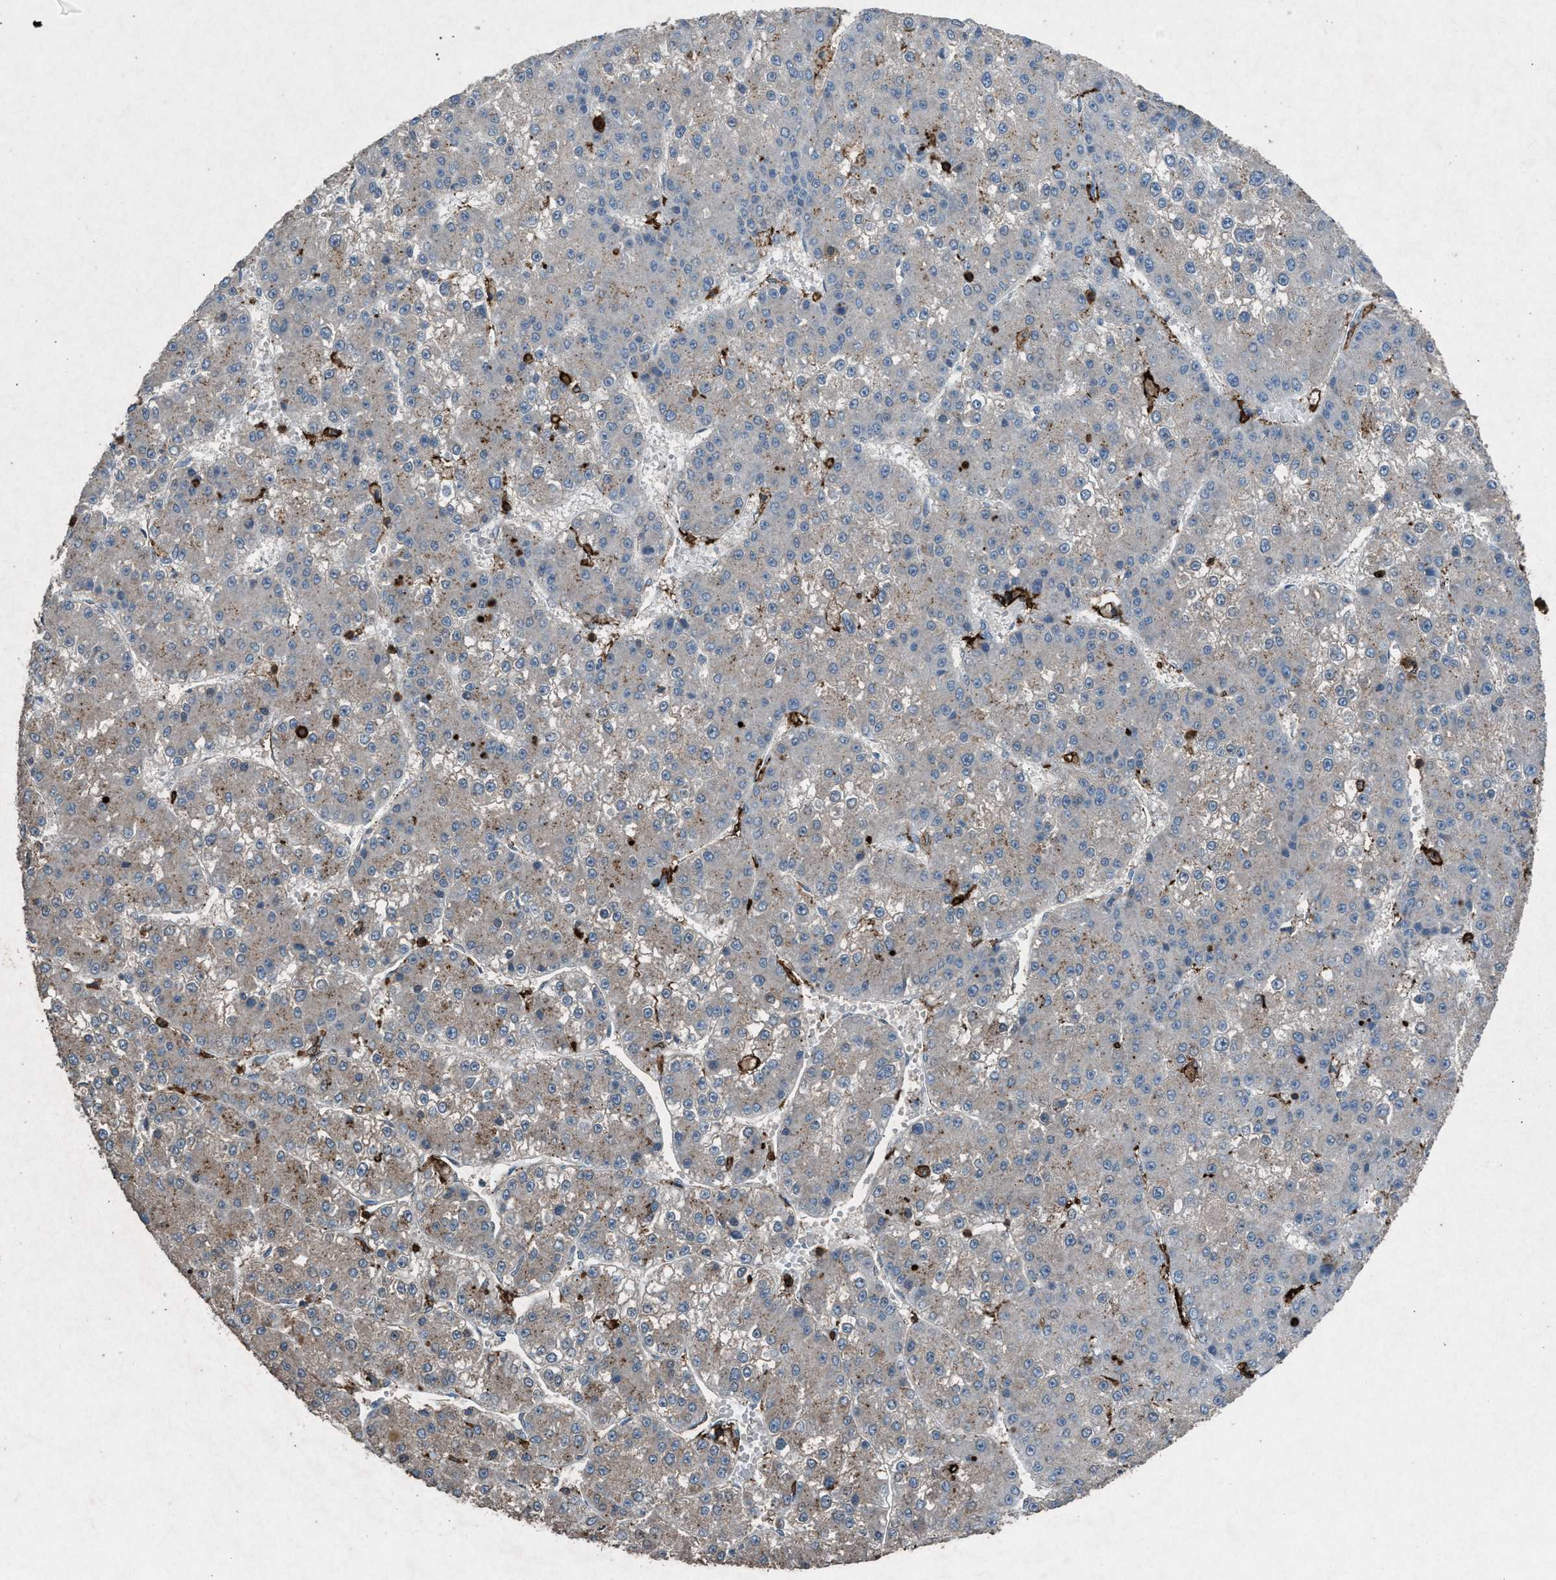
{"staining": {"intensity": "weak", "quantity": "<25%", "location": "cytoplasmic/membranous"}, "tissue": "liver cancer", "cell_type": "Tumor cells", "image_type": "cancer", "snomed": [{"axis": "morphology", "description": "Carcinoma, Hepatocellular, NOS"}, {"axis": "topography", "description": "Liver"}], "caption": "Photomicrograph shows no protein staining in tumor cells of liver hepatocellular carcinoma tissue.", "gene": "FCER1G", "patient": {"sex": "female", "age": 73}}